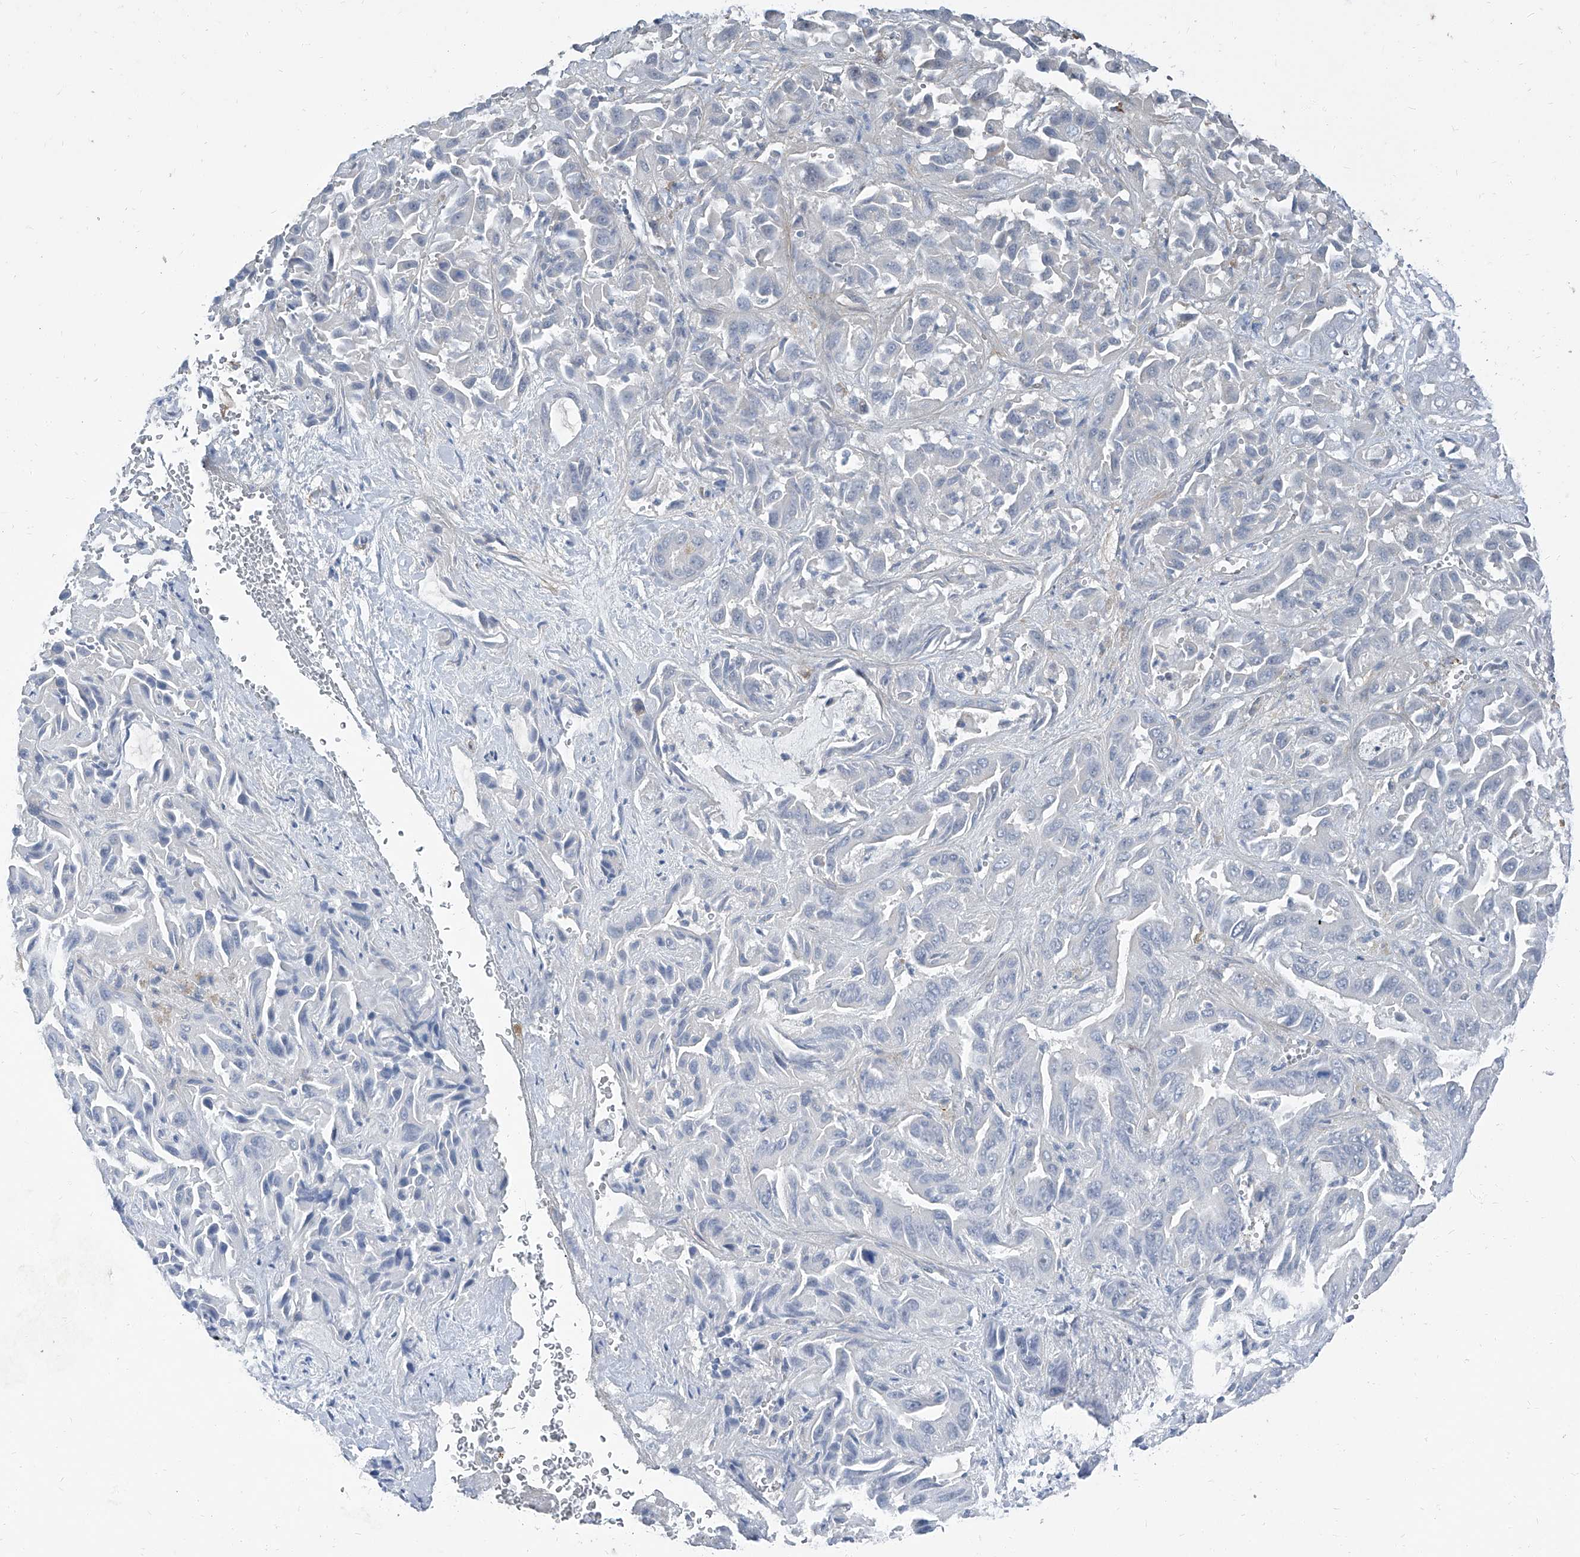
{"staining": {"intensity": "negative", "quantity": "none", "location": "none"}, "tissue": "liver cancer", "cell_type": "Tumor cells", "image_type": "cancer", "snomed": [{"axis": "morphology", "description": "Cholangiocarcinoma"}, {"axis": "topography", "description": "Liver"}], "caption": "Protein analysis of liver cholangiocarcinoma displays no significant staining in tumor cells. (Stains: DAB (3,3'-diaminobenzidine) immunohistochemistry (IHC) with hematoxylin counter stain, Microscopy: brightfield microscopy at high magnification).", "gene": "HOXA3", "patient": {"sex": "female", "age": 52}}